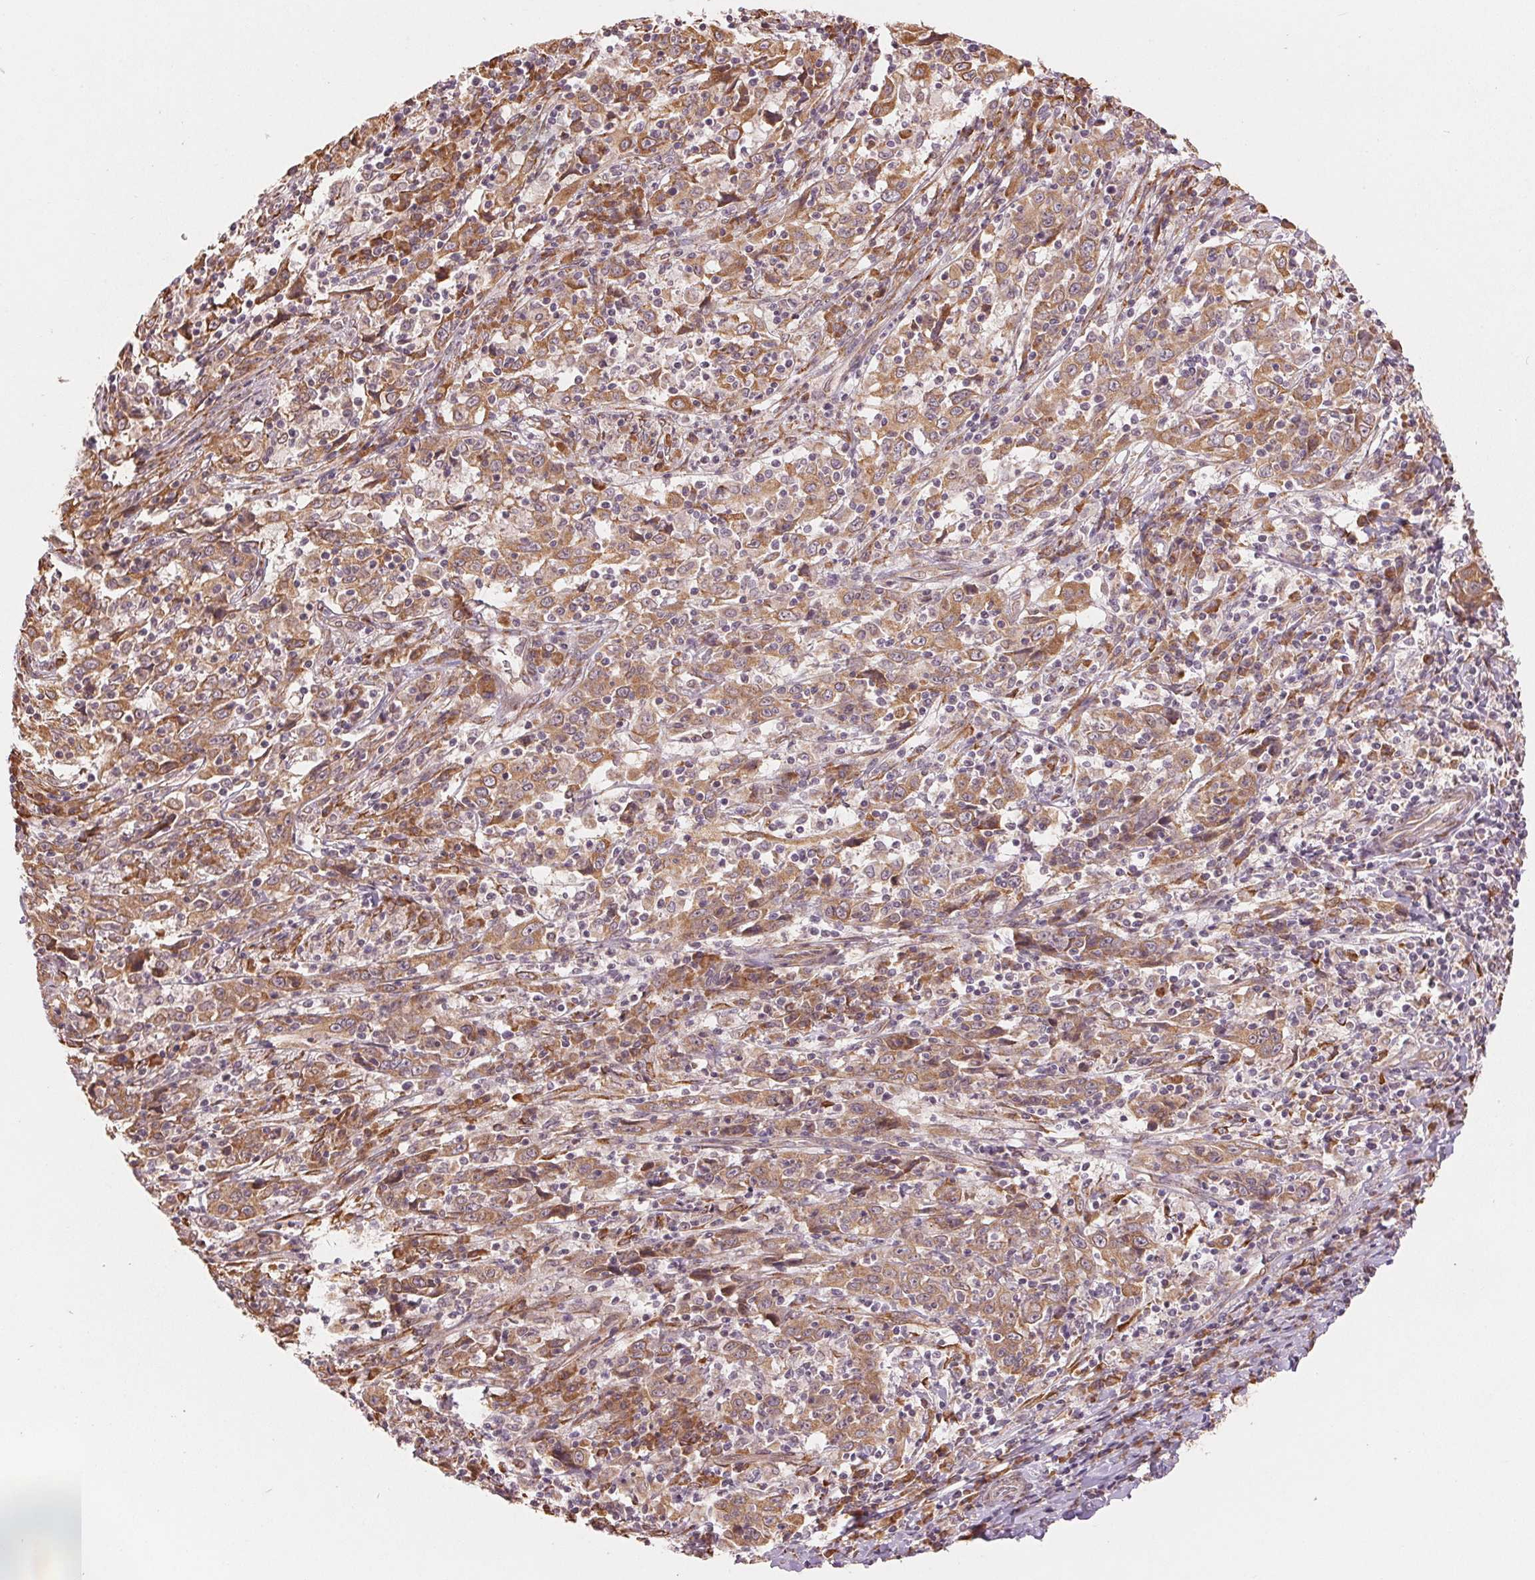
{"staining": {"intensity": "moderate", "quantity": ">75%", "location": "cytoplasmic/membranous"}, "tissue": "cervical cancer", "cell_type": "Tumor cells", "image_type": "cancer", "snomed": [{"axis": "morphology", "description": "Squamous cell carcinoma, NOS"}, {"axis": "topography", "description": "Cervix"}], "caption": "Human cervical cancer (squamous cell carcinoma) stained for a protein (brown) exhibits moderate cytoplasmic/membranous positive staining in about >75% of tumor cells.", "gene": "SLC20A1", "patient": {"sex": "female", "age": 46}}